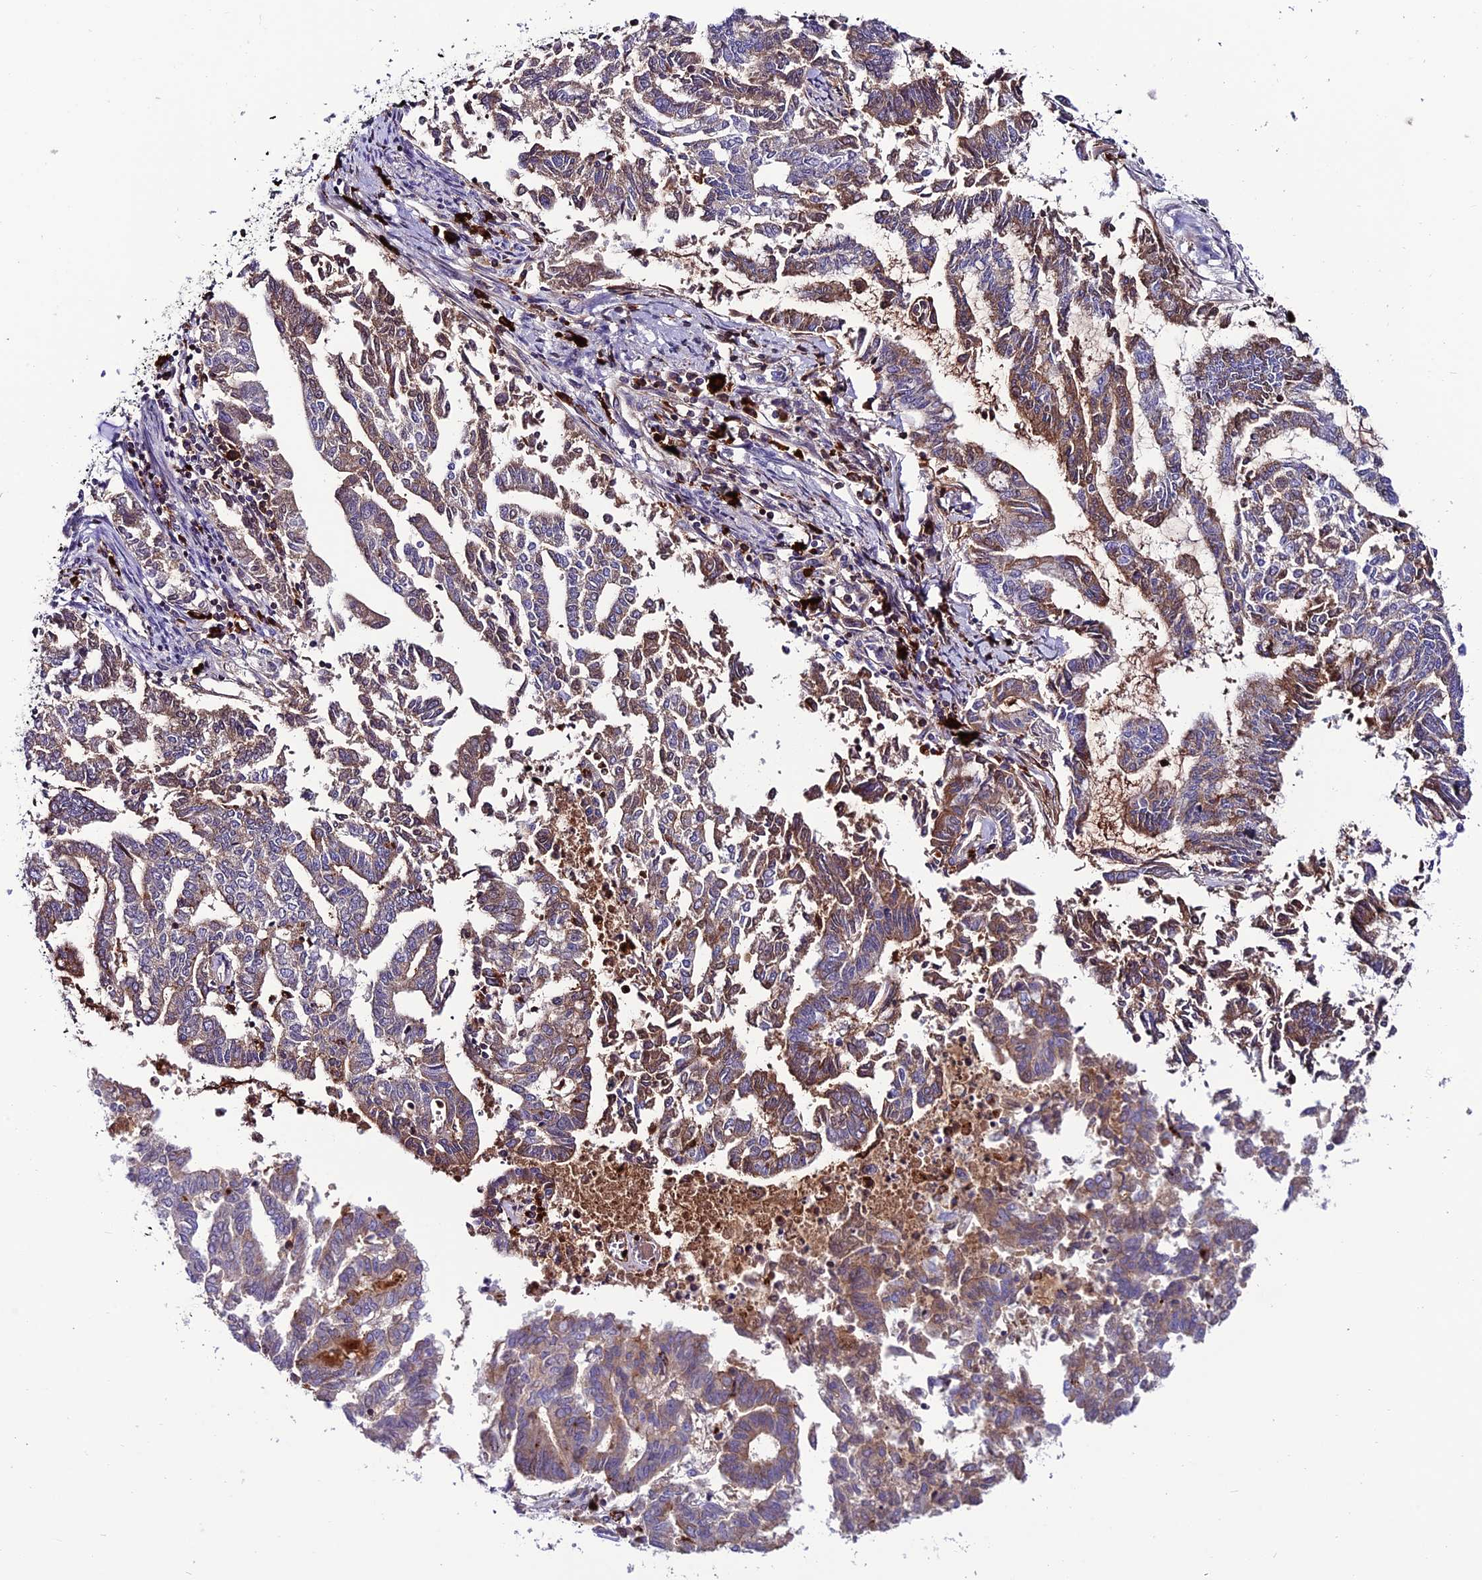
{"staining": {"intensity": "weak", "quantity": "25%-75%", "location": "cytoplasmic/membranous"}, "tissue": "endometrial cancer", "cell_type": "Tumor cells", "image_type": "cancer", "snomed": [{"axis": "morphology", "description": "Adenocarcinoma, NOS"}, {"axis": "topography", "description": "Endometrium"}], "caption": "Brown immunohistochemical staining in human adenocarcinoma (endometrial) displays weak cytoplasmic/membranous staining in about 25%-75% of tumor cells.", "gene": "ARHGEF18", "patient": {"sex": "female", "age": 79}}